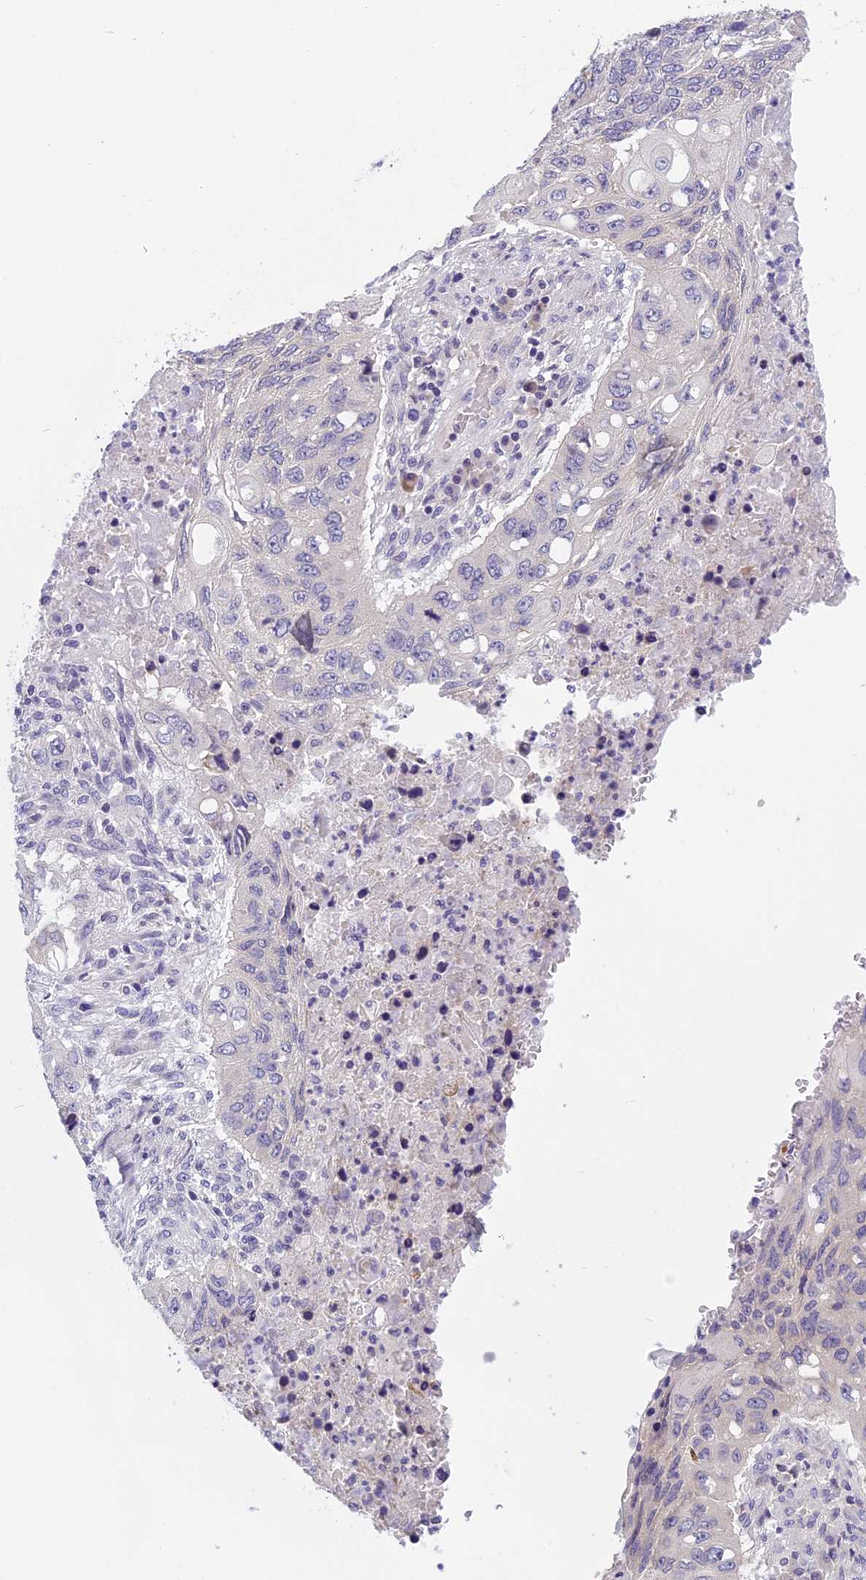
{"staining": {"intensity": "negative", "quantity": "none", "location": "none"}, "tissue": "lung cancer", "cell_type": "Tumor cells", "image_type": "cancer", "snomed": [{"axis": "morphology", "description": "Squamous cell carcinoma, NOS"}, {"axis": "topography", "description": "Lung"}], "caption": "Immunohistochemistry of squamous cell carcinoma (lung) shows no expression in tumor cells.", "gene": "ARHGEF37", "patient": {"sex": "female", "age": 63}}